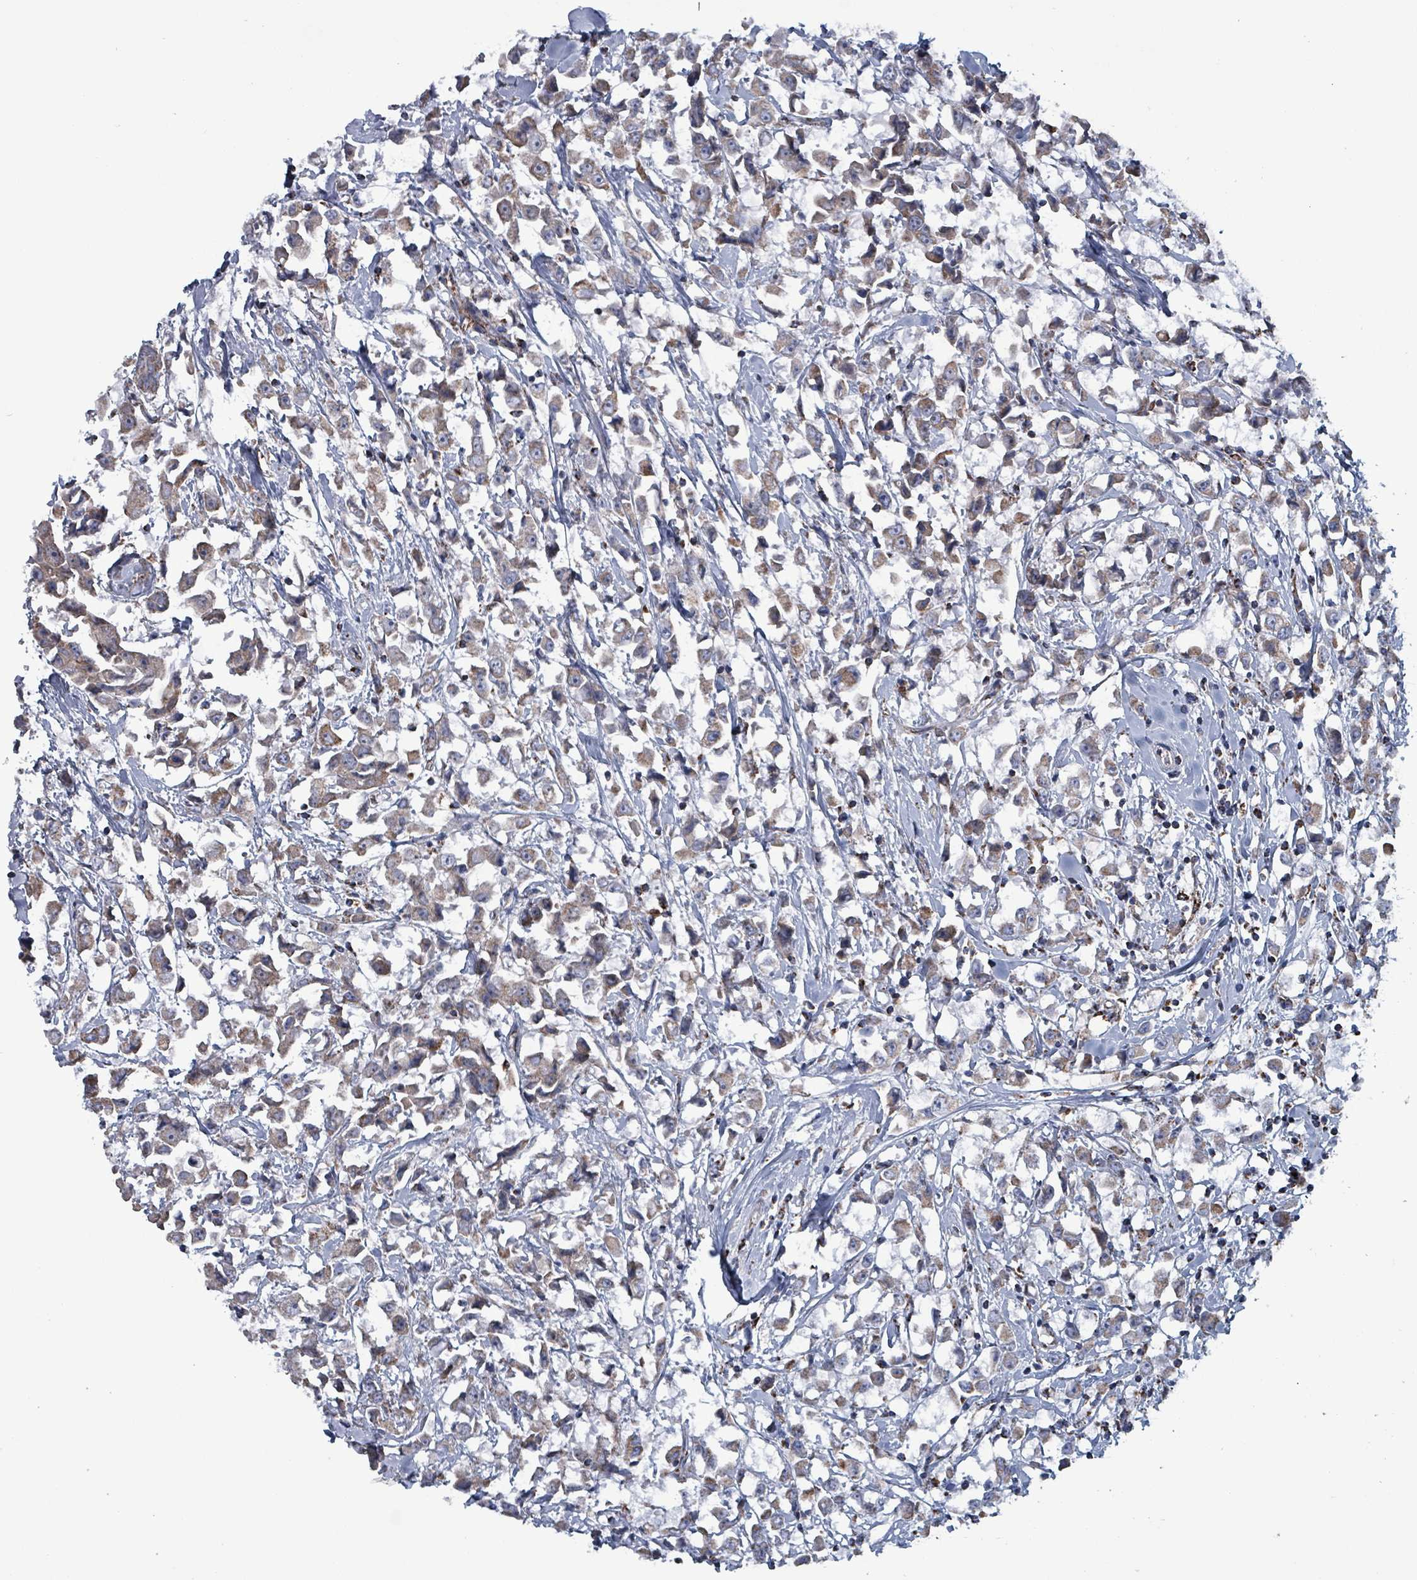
{"staining": {"intensity": "moderate", "quantity": ">75%", "location": "cytoplasmic/membranous"}, "tissue": "breast cancer", "cell_type": "Tumor cells", "image_type": "cancer", "snomed": [{"axis": "morphology", "description": "Duct carcinoma"}, {"axis": "topography", "description": "Breast"}], "caption": "DAB (3,3'-diaminobenzidine) immunohistochemical staining of human intraductal carcinoma (breast) demonstrates moderate cytoplasmic/membranous protein staining in about >75% of tumor cells.", "gene": "IDH3B", "patient": {"sex": "female", "age": 61}}